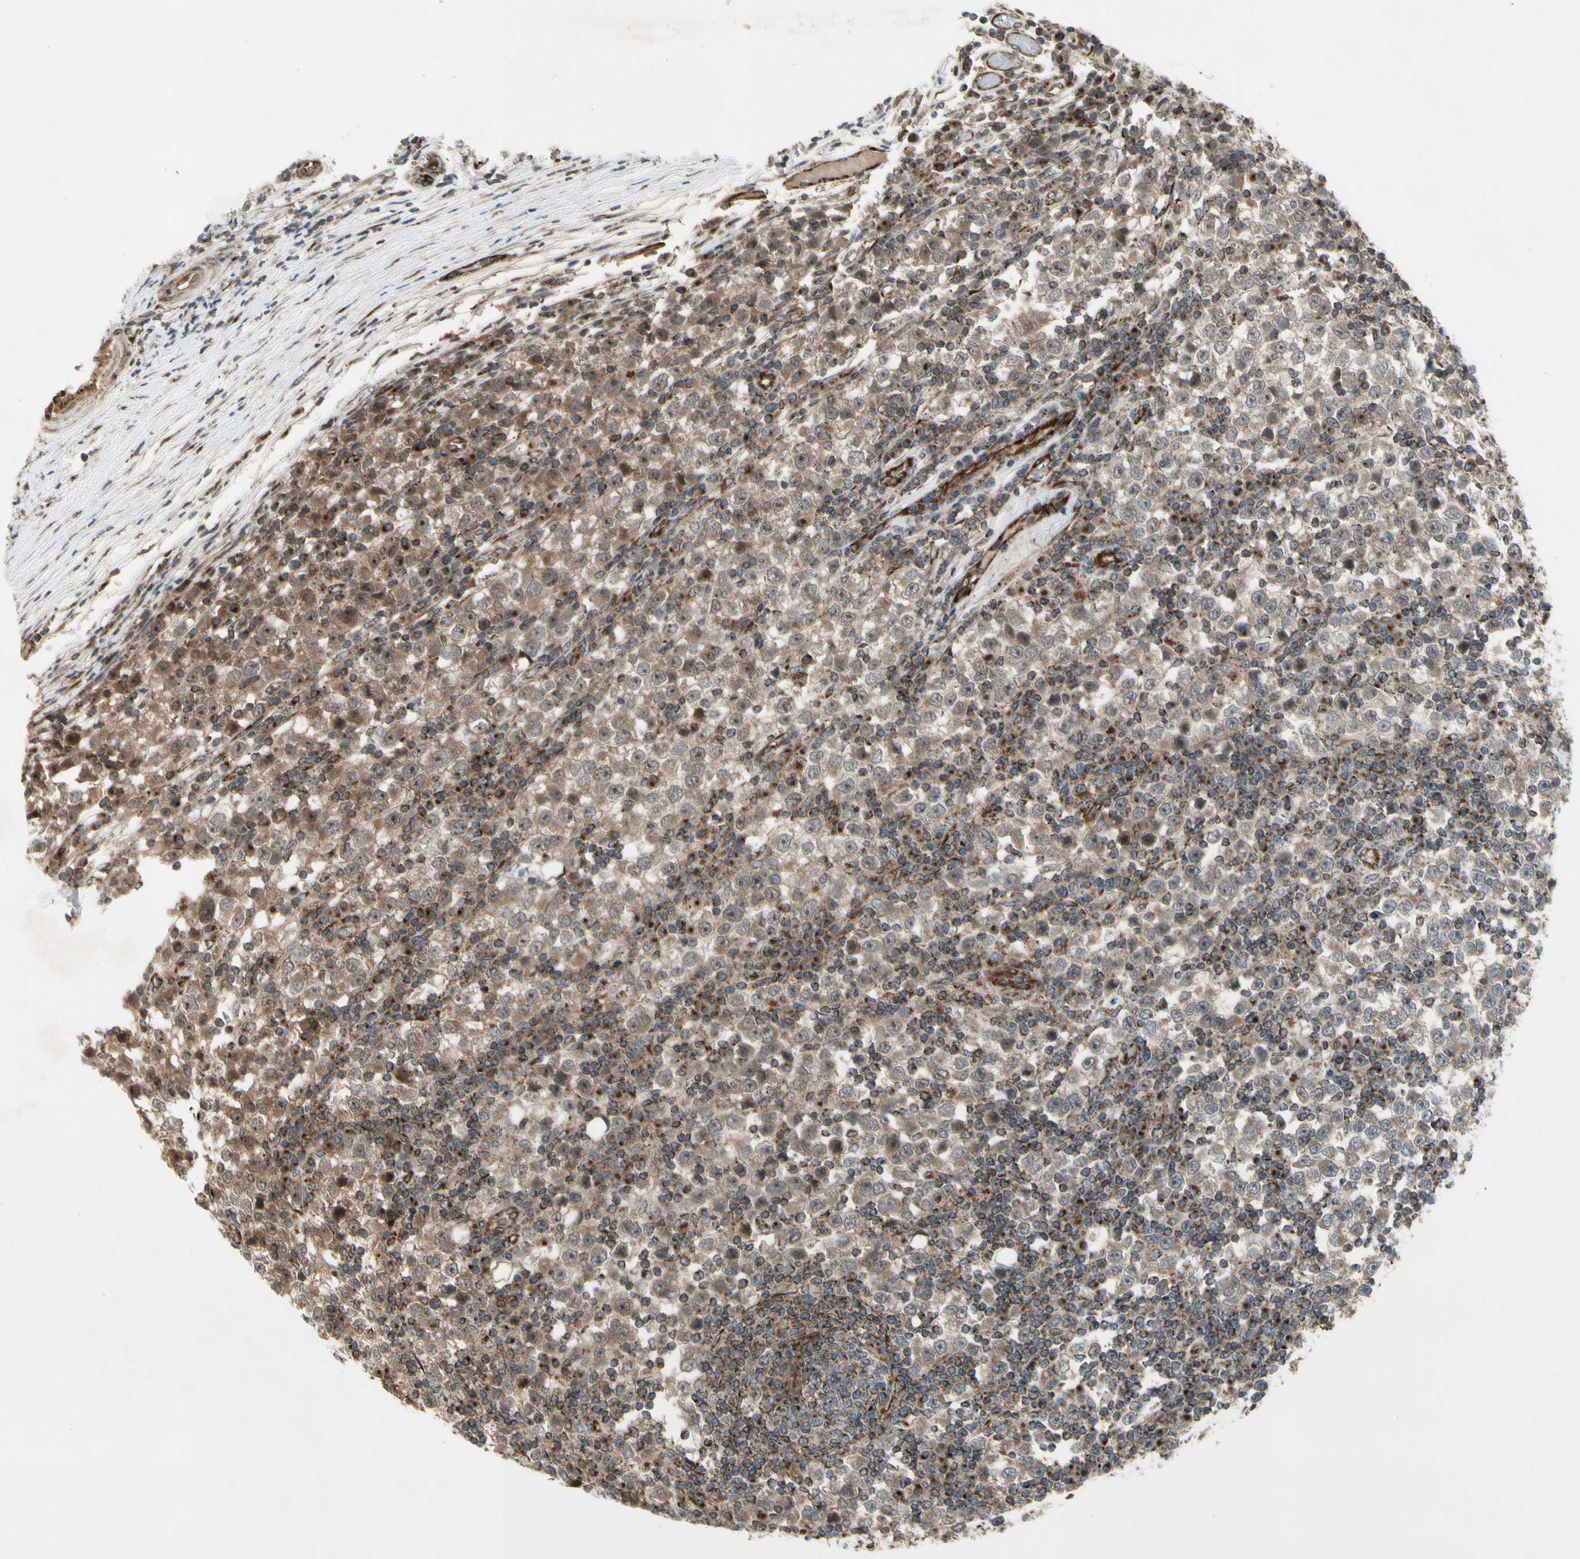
{"staining": {"intensity": "moderate", "quantity": ">75%", "location": "cytoplasmic/membranous"}, "tissue": "testis cancer", "cell_type": "Tumor cells", "image_type": "cancer", "snomed": [{"axis": "morphology", "description": "Seminoma, NOS"}, {"axis": "topography", "description": "Testis"}], "caption": "Tumor cells demonstrate medium levels of moderate cytoplasmic/membranous staining in about >75% of cells in testis cancer (seminoma).", "gene": "SLC39A9", "patient": {"sex": "male", "age": 65}}